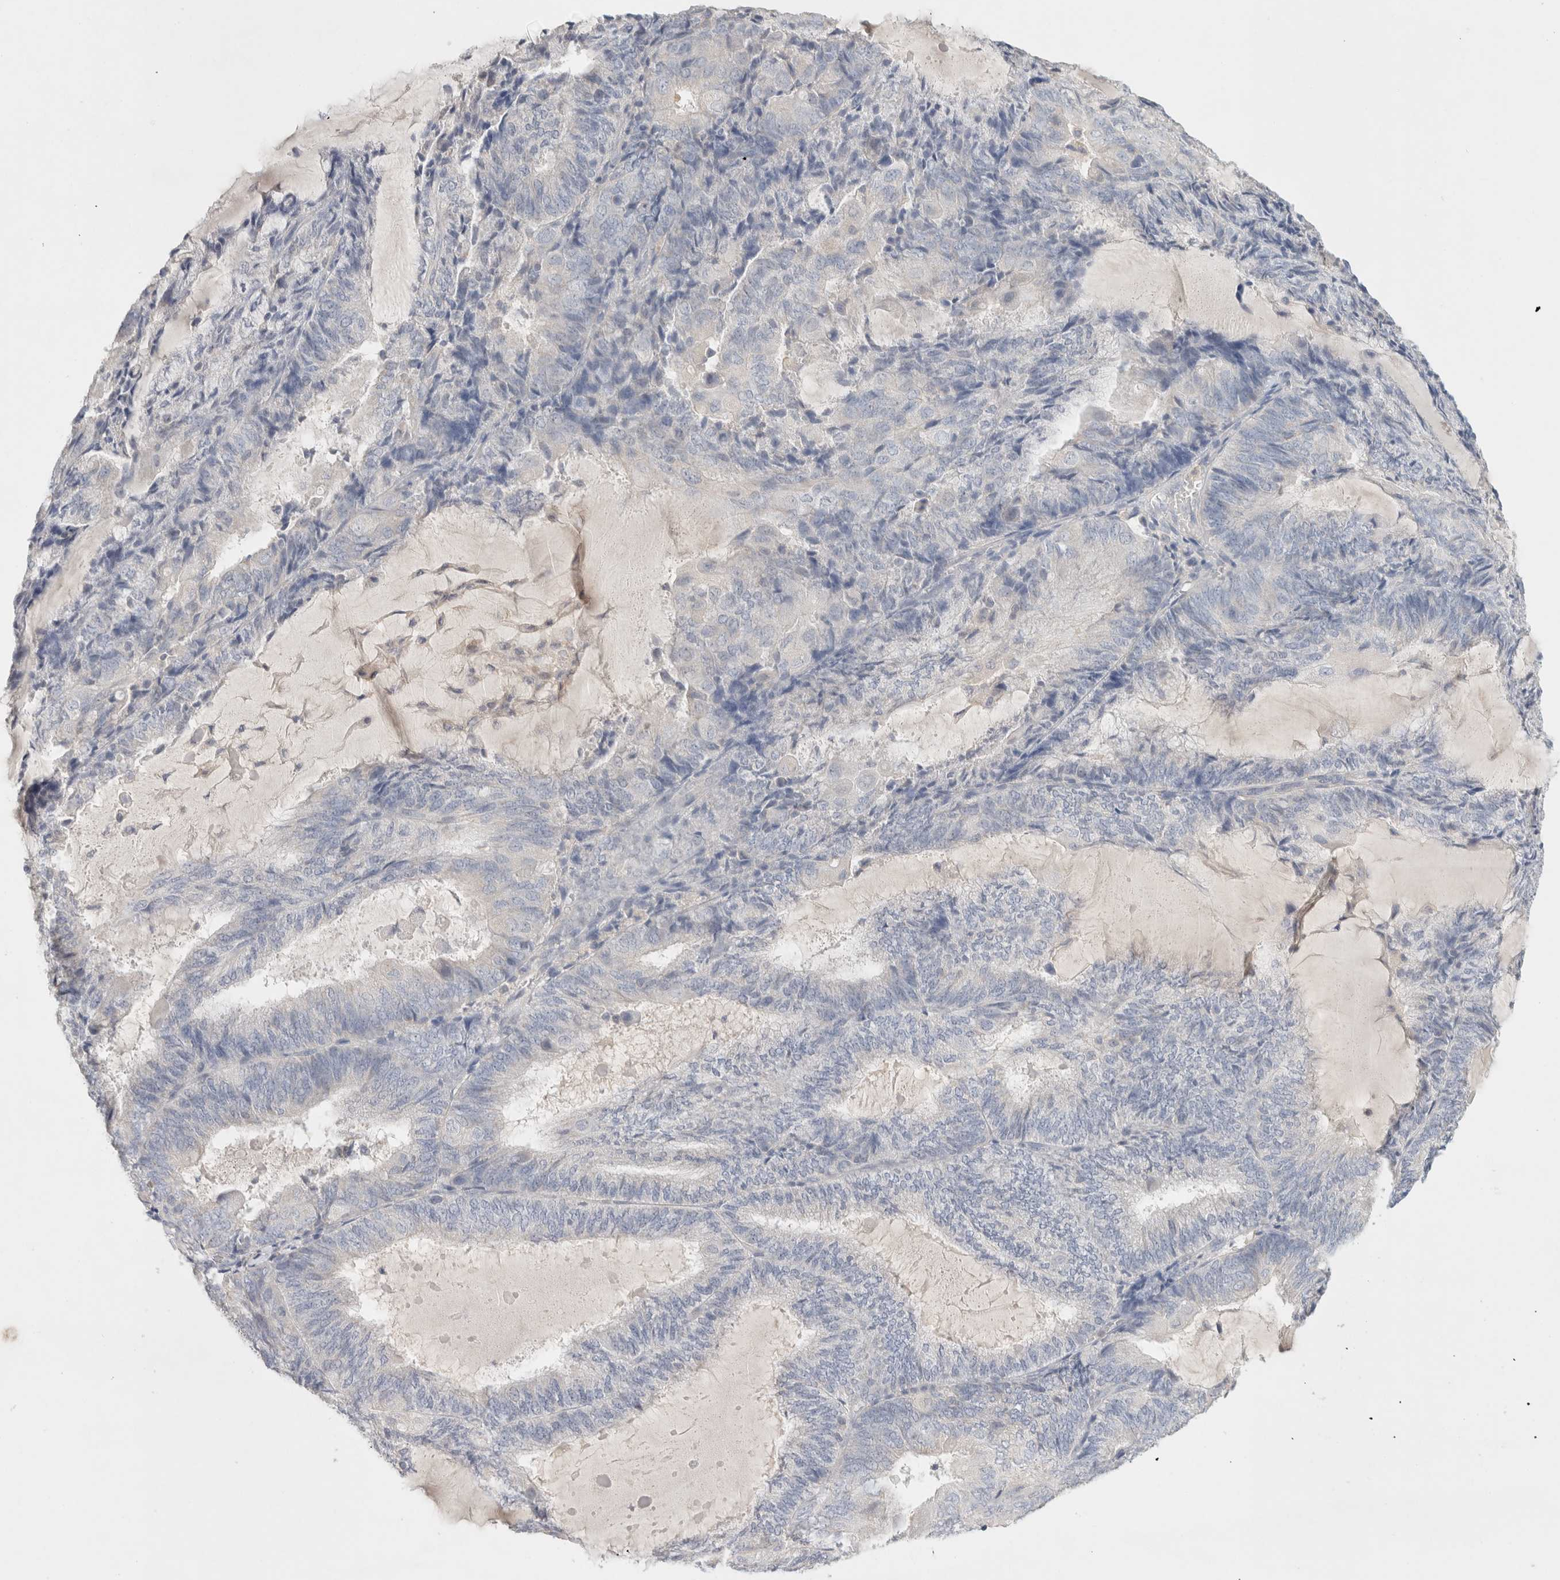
{"staining": {"intensity": "negative", "quantity": "none", "location": "none"}, "tissue": "endometrial cancer", "cell_type": "Tumor cells", "image_type": "cancer", "snomed": [{"axis": "morphology", "description": "Adenocarcinoma, NOS"}, {"axis": "topography", "description": "Endometrium"}], "caption": "Image shows no significant protein expression in tumor cells of endometrial cancer (adenocarcinoma).", "gene": "MPP2", "patient": {"sex": "female", "age": 81}}